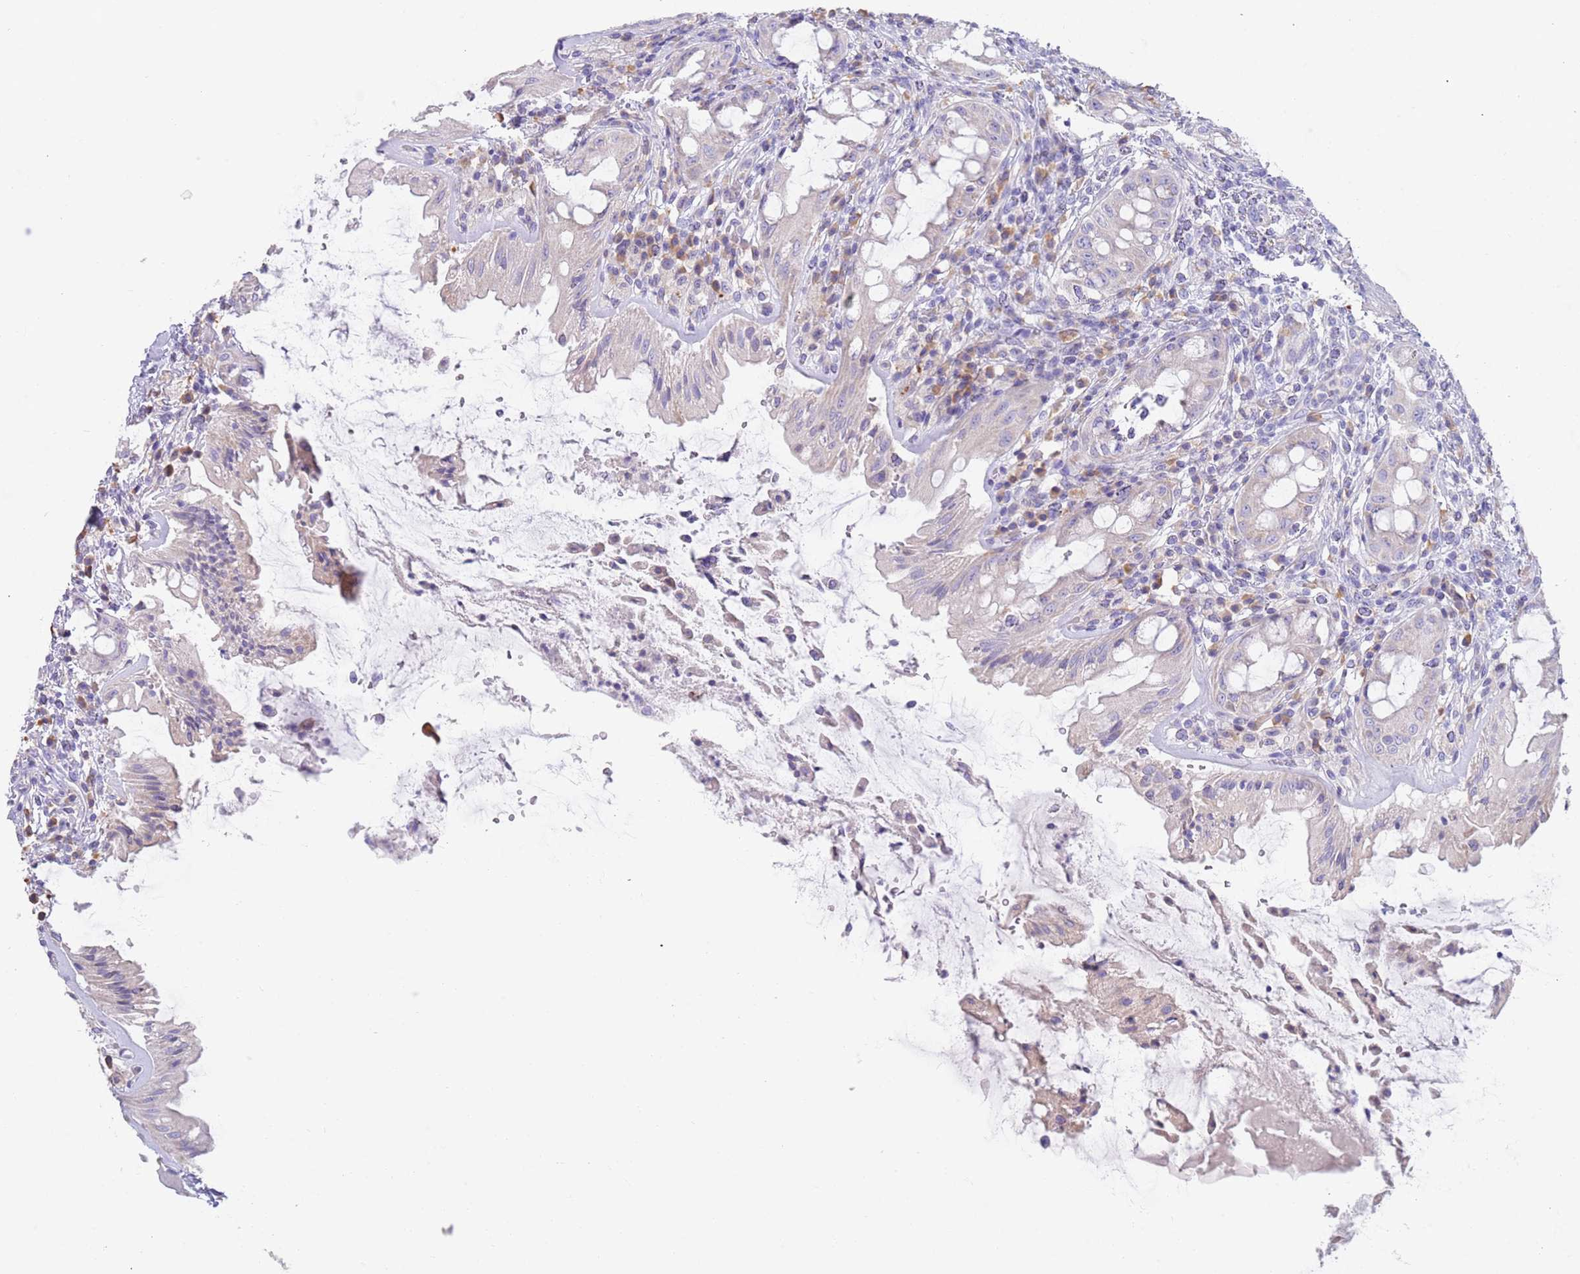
{"staining": {"intensity": "negative", "quantity": "none", "location": "none"}, "tissue": "rectum", "cell_type": "Glandular cells", "image_type": "normal", "snomed": [{"axis": "morphology", "description": "Normal tissue, NOS"}, {"axis": "topography", "description": "Rectum"}], "caption": "Glandular cells show no significant protein staining in benign rectum. (Brightfield microscopy of DAB IHC at high magnification).", "gene": "CCDC149", "patient": {"sex": "female", "age": 57}}